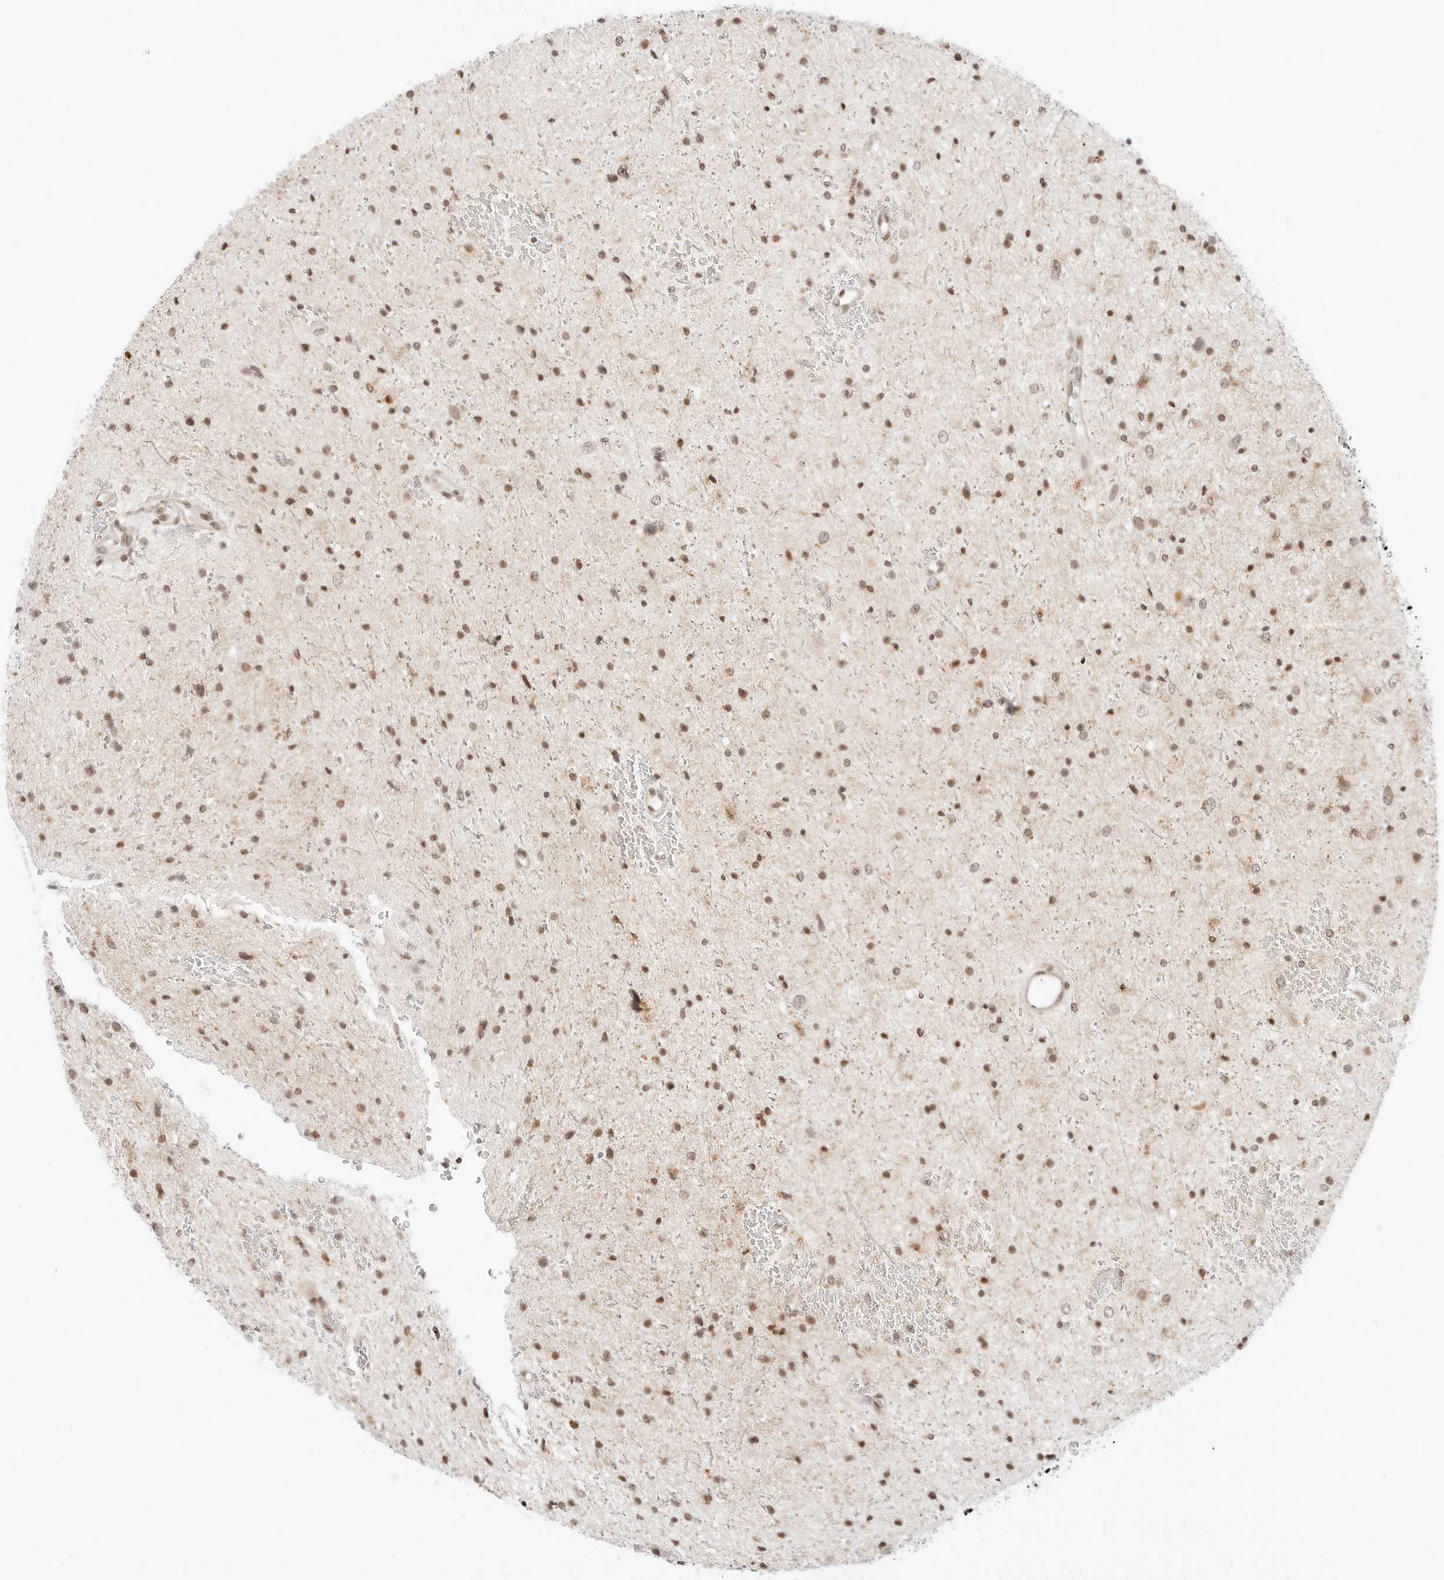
{"staining": {"intensity": "moderate", "quantity": ">75%", "location": "nuclear"}, "tissue": "glioma", "cell_type": "Tumor cells", "image_type": "cancer", "snomed": [{"axis": "morphology", "description": "Glioma, malignant, Low grade"}, {"axis": "topography", "description": "Brain"}], "caption": "Approximately >75% of tumor cells in human glioma exhibit moderate nuclear protein expression as visualized by brown immunohistochemical staining.", "gene": "RPS6KL1", "patient": {"sex": "female", "age": 37}}